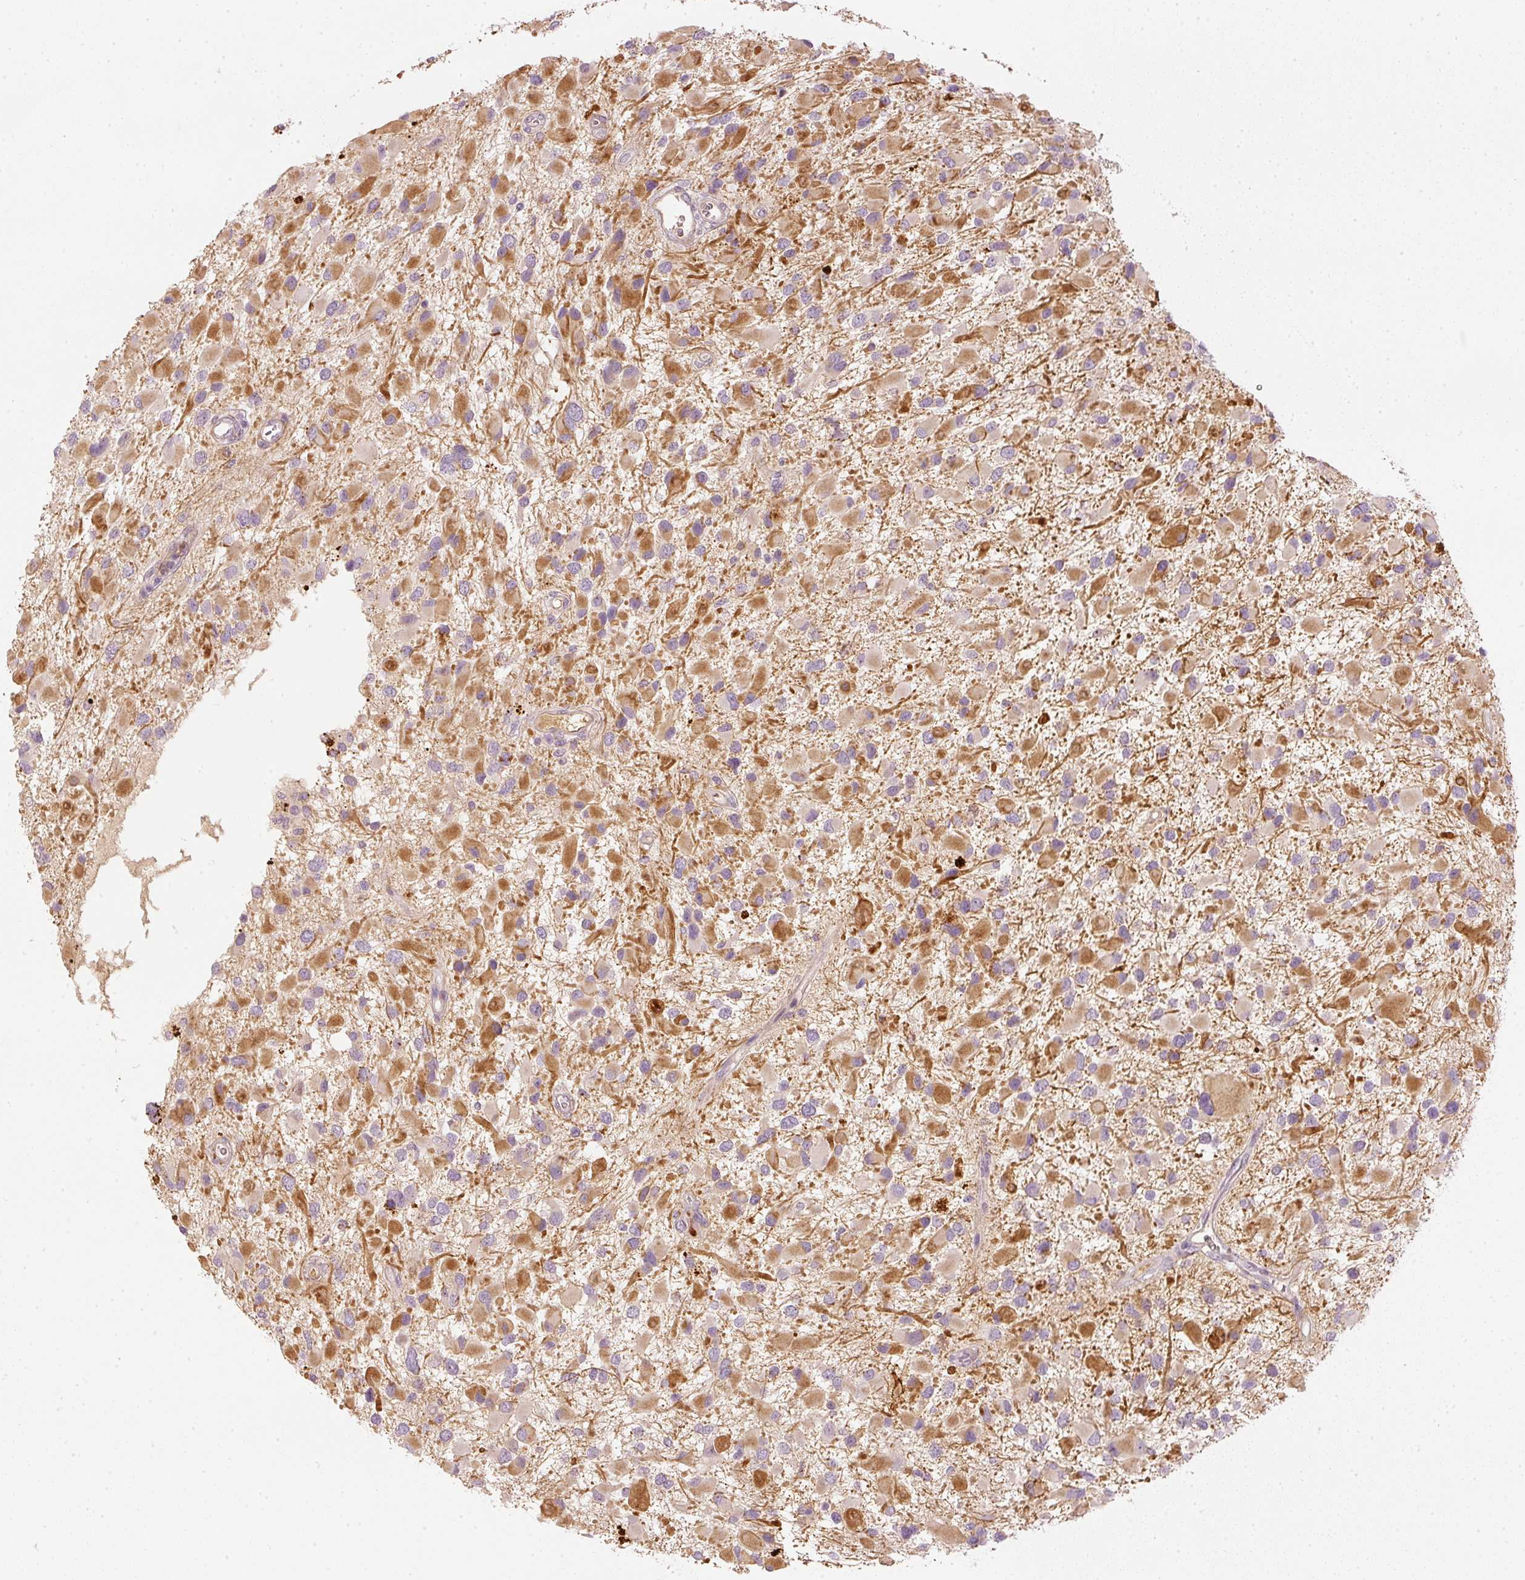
{"staining": {"intensity": "moderate", "quantity": "<25%", "location": "cytoplasmic/membranous"}, "tissue": "glioma", "cell_type": "Tumor cells", "image_type": "cancer", "snomed": [{"axis": "morphology", "description": "Glioma, malignant, High grade"}, {"axis": "topography", "description": "Brain"}], "caption": "A histopathology image of human malignant glioma (high-grade) stained for a protein shows moderate cytoplasmic/membranous brown staining in tumor cells.", "gene": "VCAM1", "patient": {"sex": "male", "age": 53}}